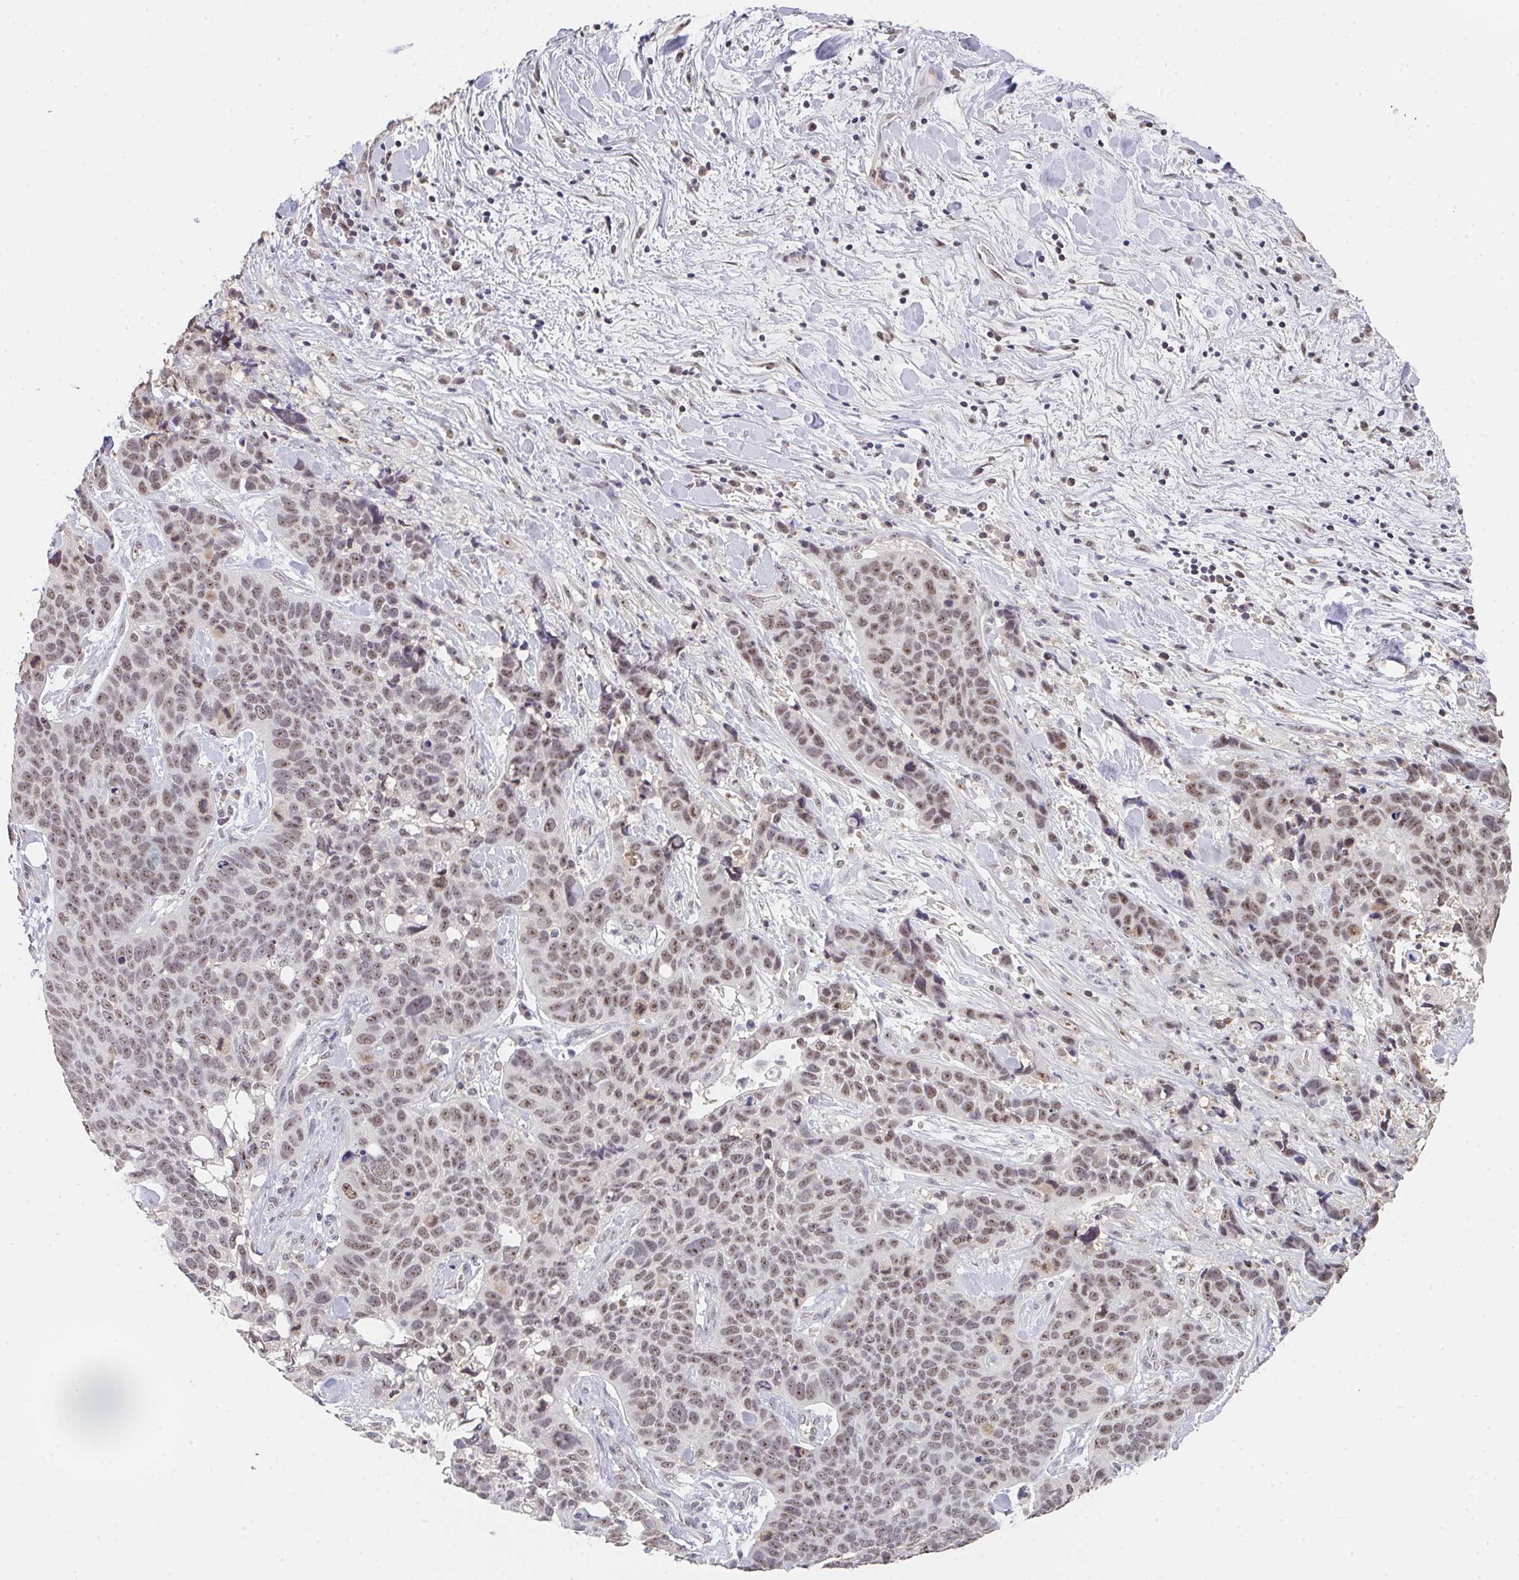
{"staining": {"intensity": "weak", "quantity": ">75%", "location": "nuclear"}, "tissue": "lung cancer", "cell_type": "Tumor cells", "image_type": "cancer", "snomed": [{"axis": "morphology", "description": "Squamous cell carcinoma, NOS"}, {"axis": "topography", "description": "Lung"}], "caption": "About >75% of tumor cells in human lung cancer (squamous cell carcinoma) display weak nuclear protein positivity as visualized by brown immunohistochemical staining.", "gene": "DKC1", "patient": {"sex": "male", "age": 62}}